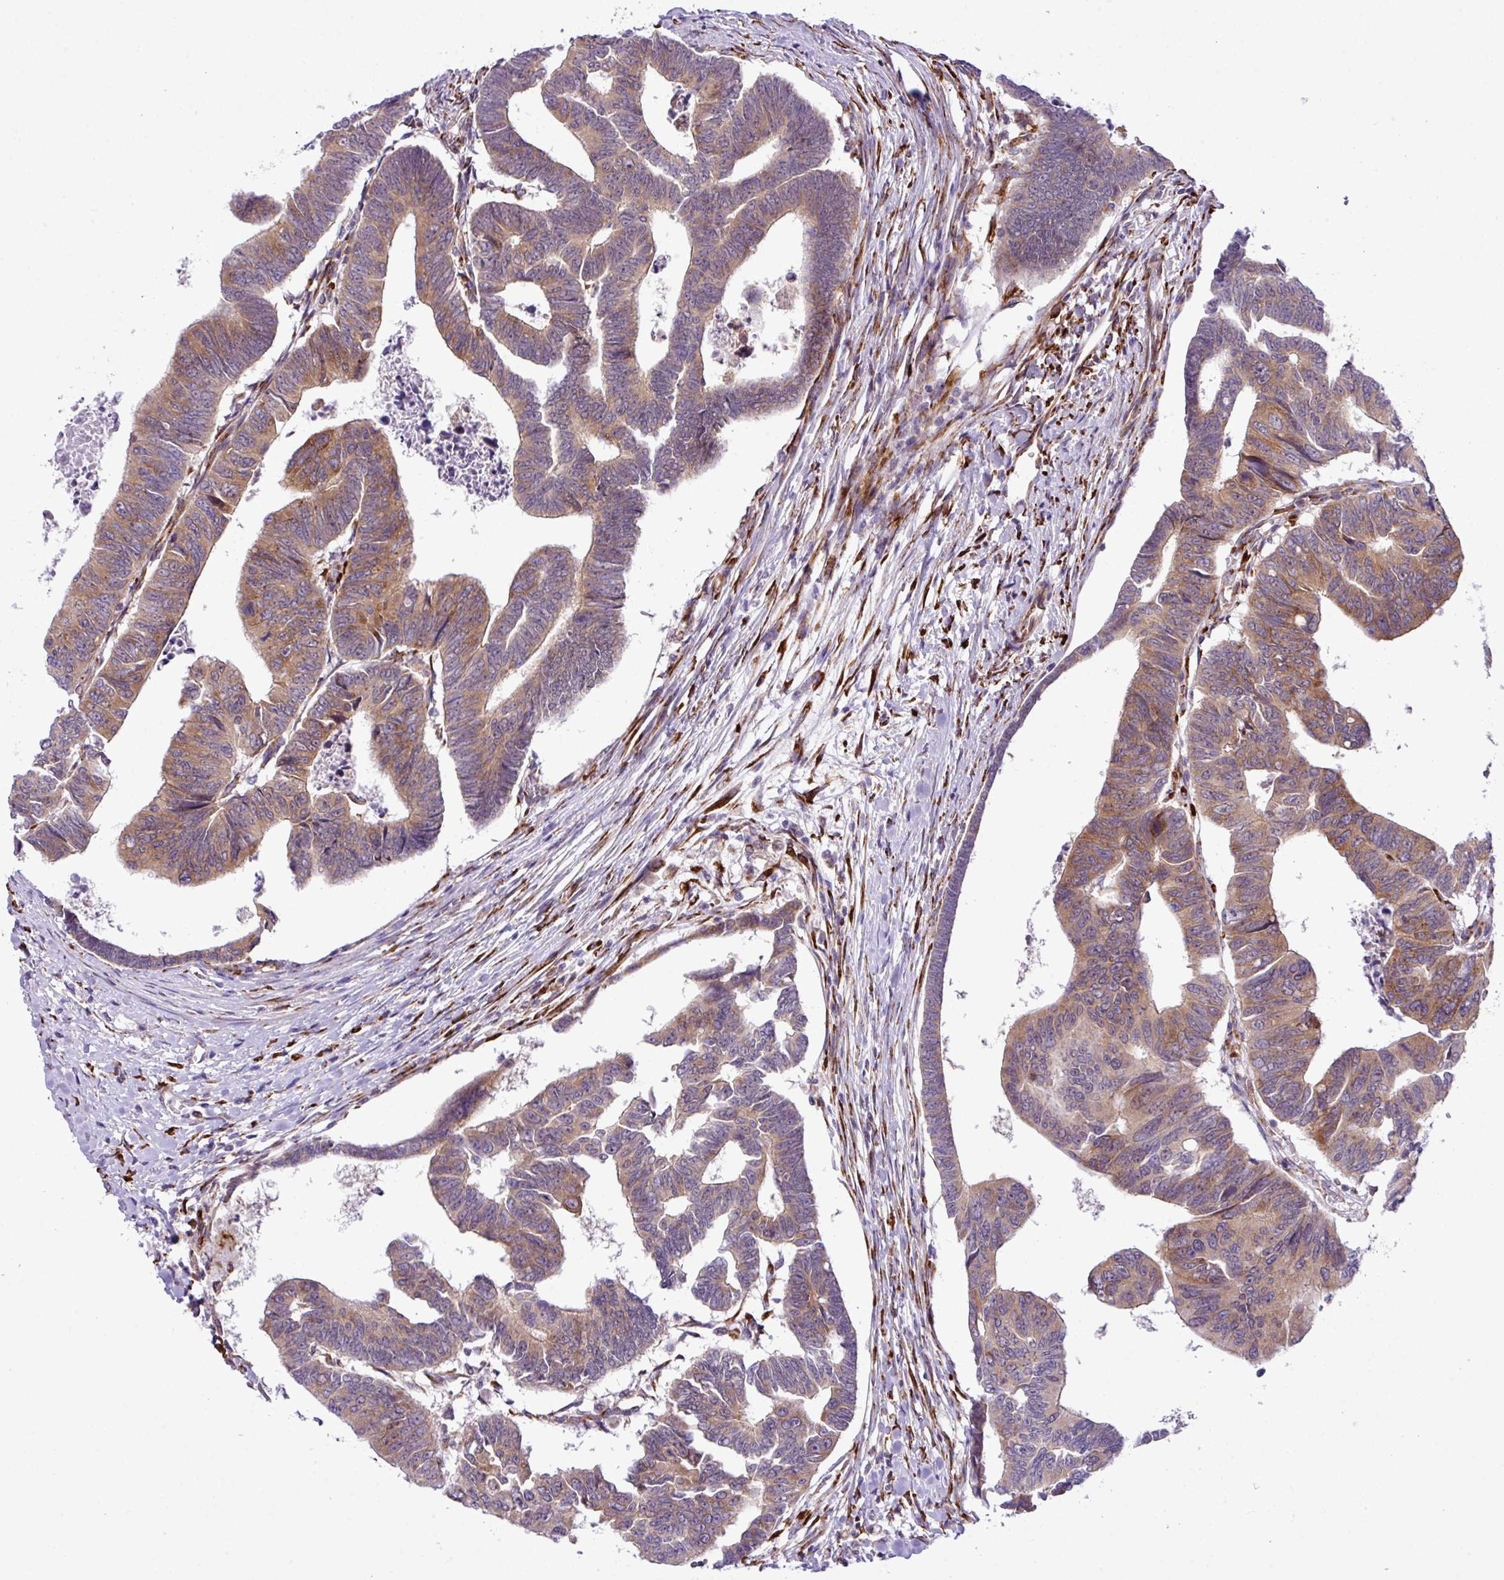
{"staining": {"intensity": "moderate", "quantity": ">75%", "location": "cytoplasmic/membranous"}, "tissue": "colorectal cancer", "cell_type": "Tumor cells", "image_type": "cancer", "snomed": [{"axis": "morphology", "description": "Adenocarcinoma, NOS"}, {"axis": "topography", "description": "Rectum"}], "caption": "Immunohistochemical staining of colorectal adenocarcinoma reveals medium levels of moderate cytoplasmic/membranous protein expression in about >75% of tumor cells.", "gene": "CFAP97", "patient": {"sex": "female", "age": 65}}